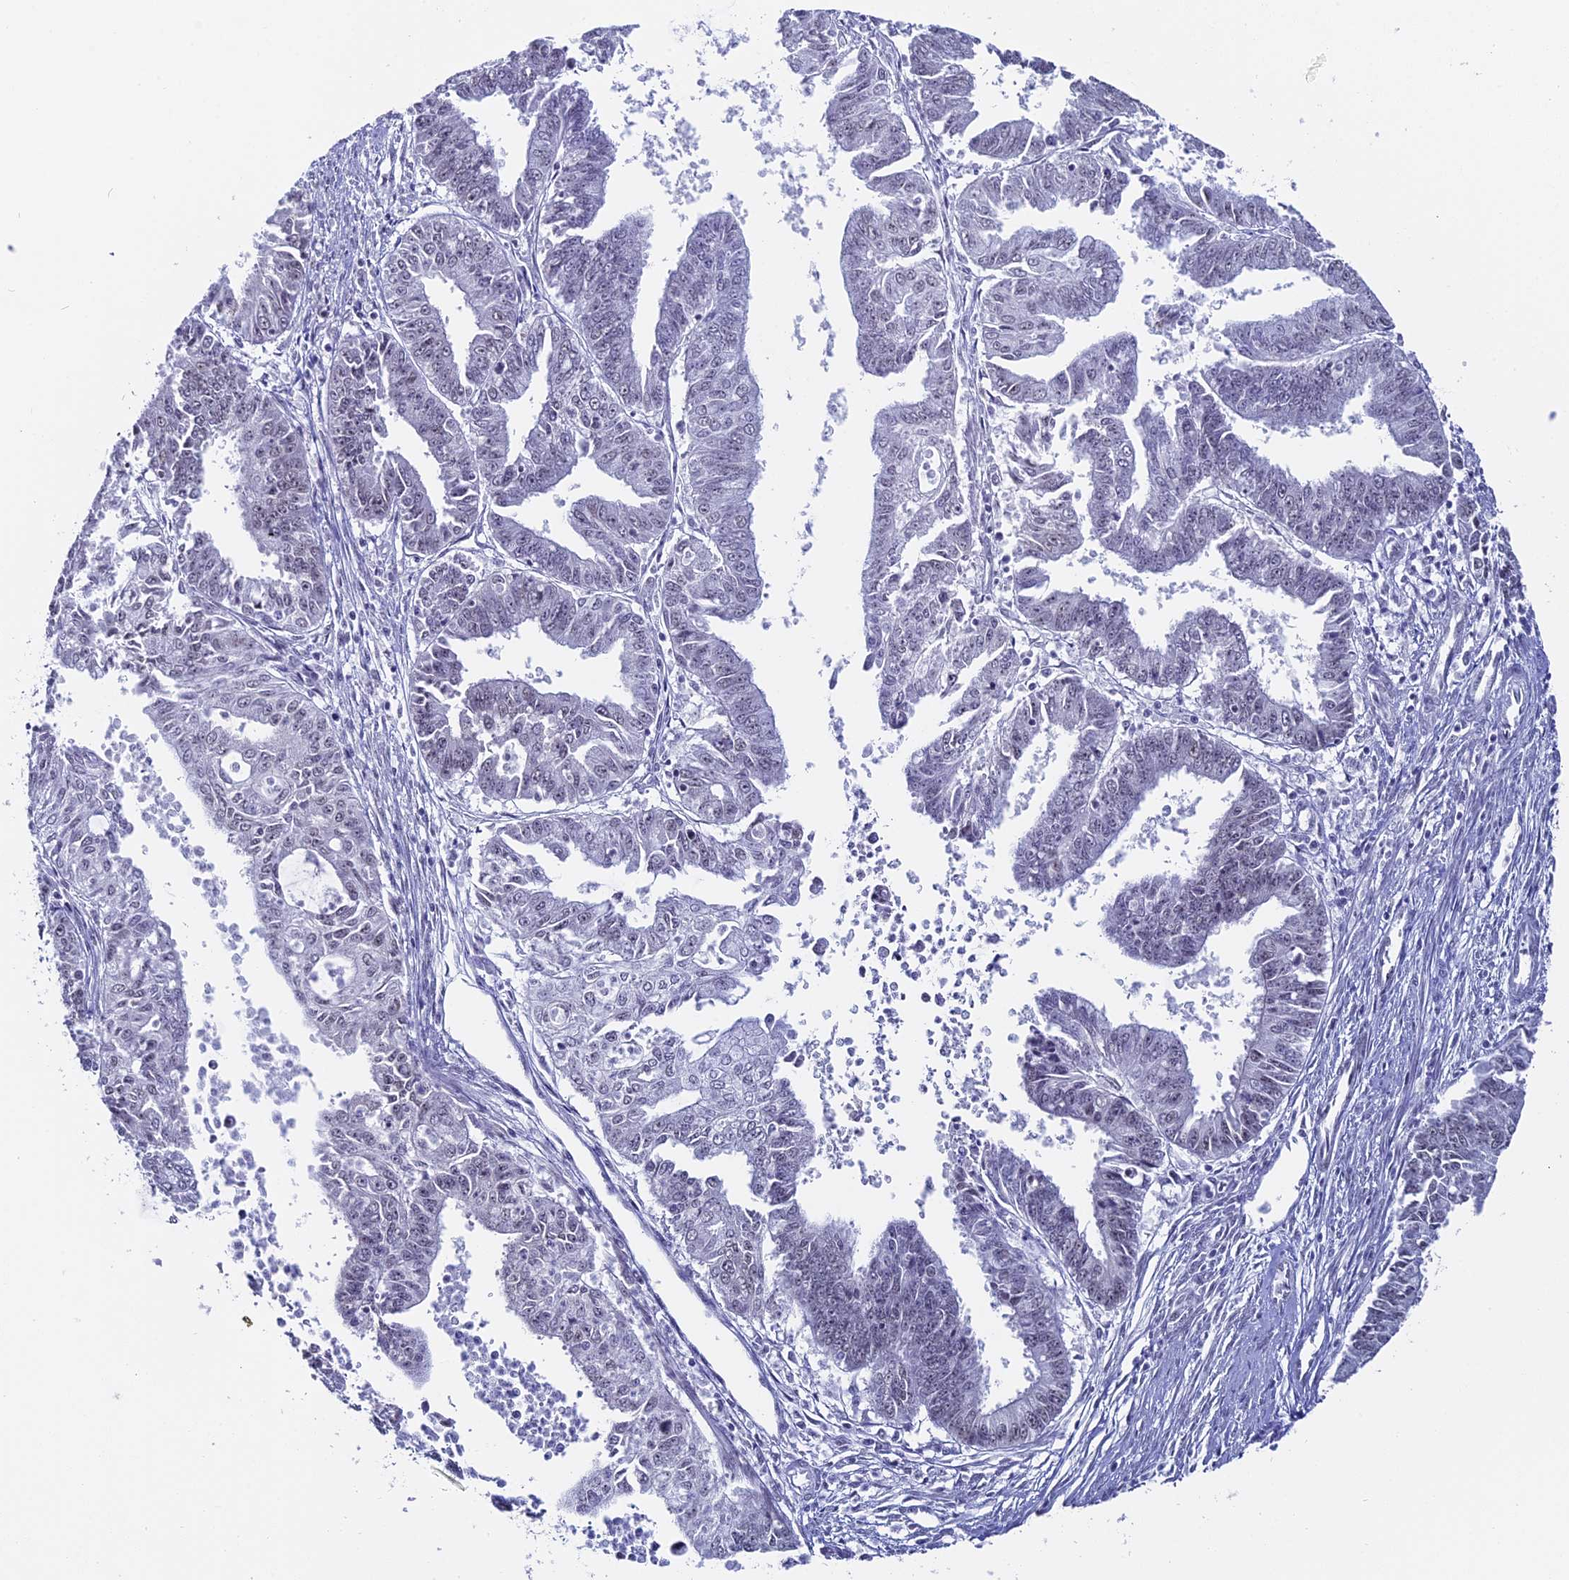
{"staining": {"intensity": "negative", "quantity": "none", "location": "none"}, "tissue": "endometrial cancer", "cell_type": "Tumor cells", "image_type": "cancer", "snomed": [{"axis": "morphology", "description": "Adenocarcinoma, NOS"}, {"axis": "topography", "description": "Endometrium"}], "caption": "This is a image of immunohistochemistry staining of adenocarcinoma (endometrial), which shows no positivity in tumor cells.", "gene": "CD2BP2", "patient": {"sex": "female", "age": 73}}